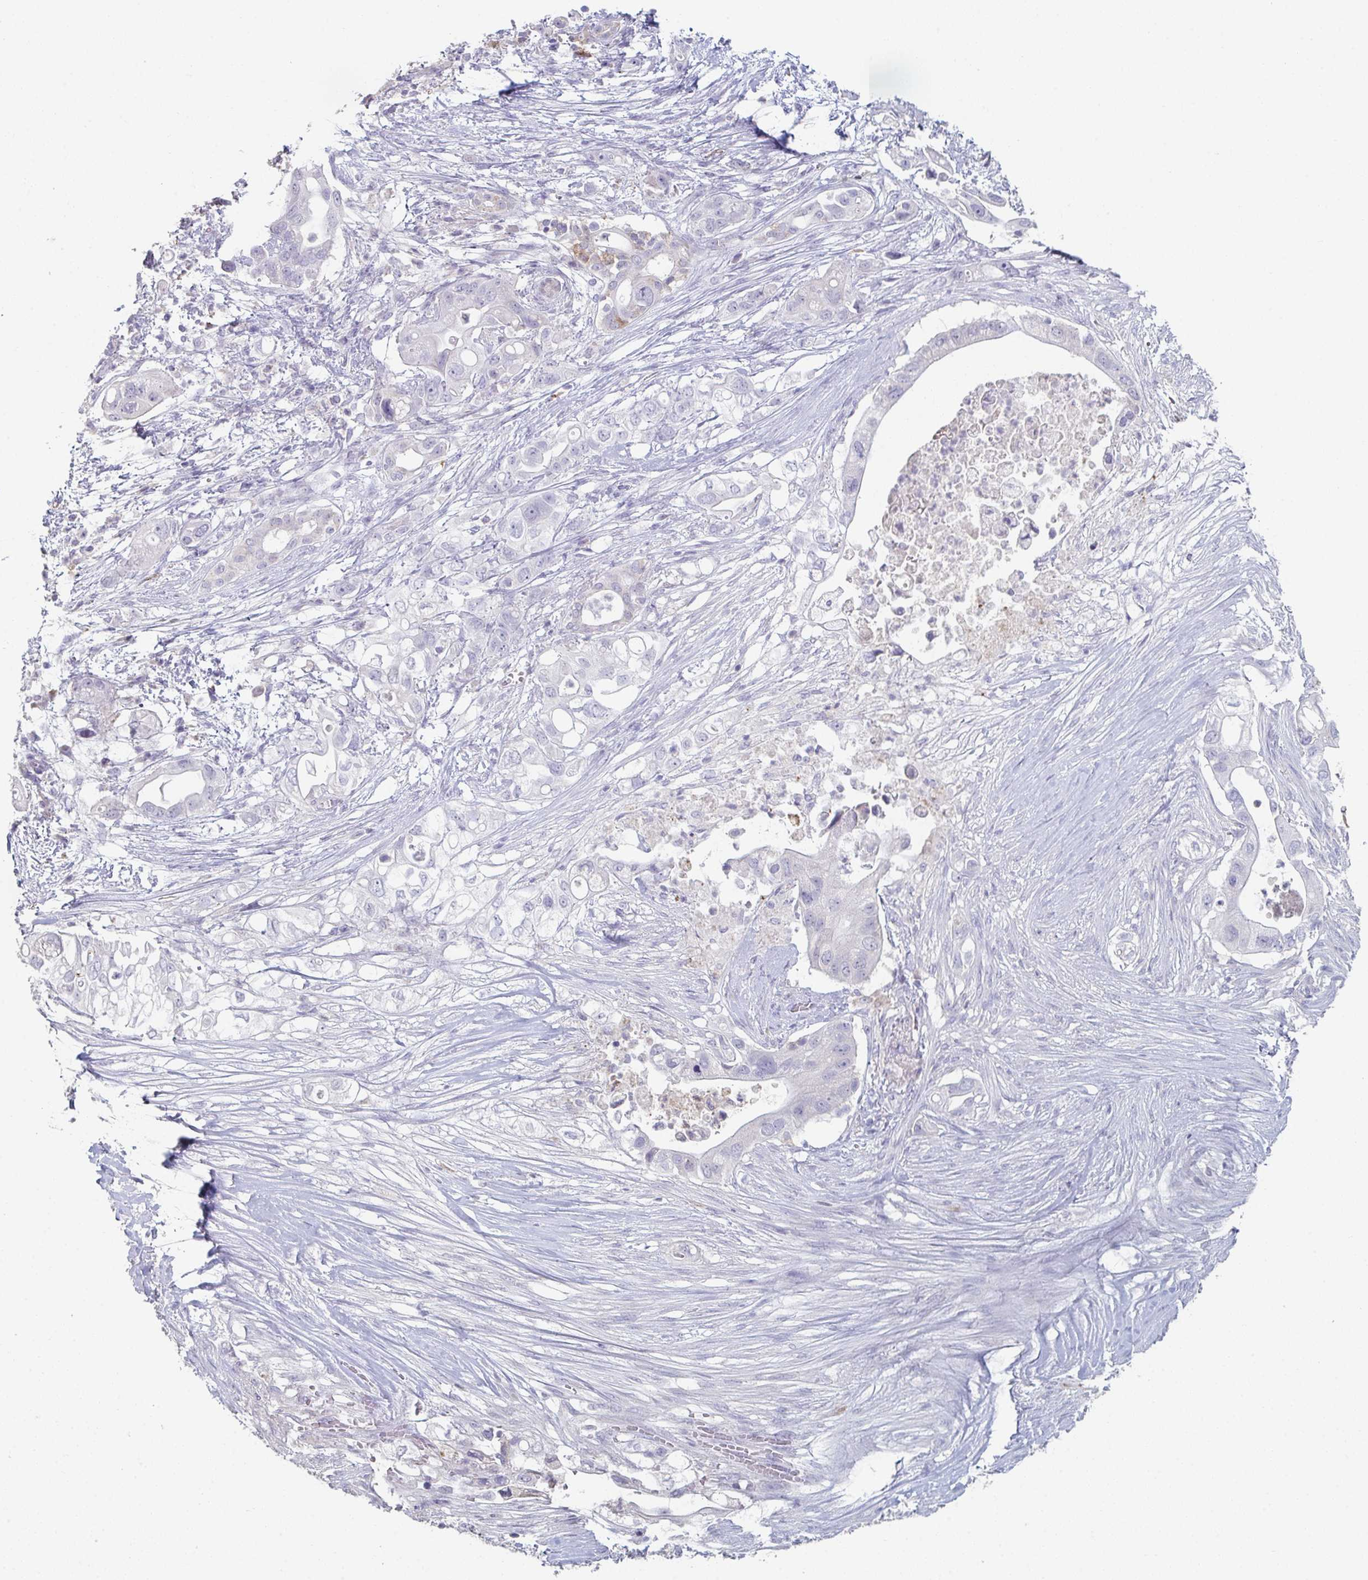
{"staining": {"intensity": "negative", "quantity": "none", "location": "none"}, "tissue": "pancreatic cancer", "cell_type": "Tumor cells", "image_type": "cancer", "snomed": [{"axis": "morphology", "description": "Adenocarcinoma, NOS"}, {"axis": "topography", "description": "Pancreas"}], "caption": "Immunohistochemistry micrograph of neoplastic tissue: human adenocarcinoma (pancreatic) stained with DAB (3,3'-diaminobenzidine) demonstrates no significant protein staining in tumor cells. (Stains: DAB immunohistochemistry with hematoxylin counter stain, Microscopy: brightfield microscopy at high magnification).", "gene": "ADAM21", "patient": {"sex": "female", "age": 72}}